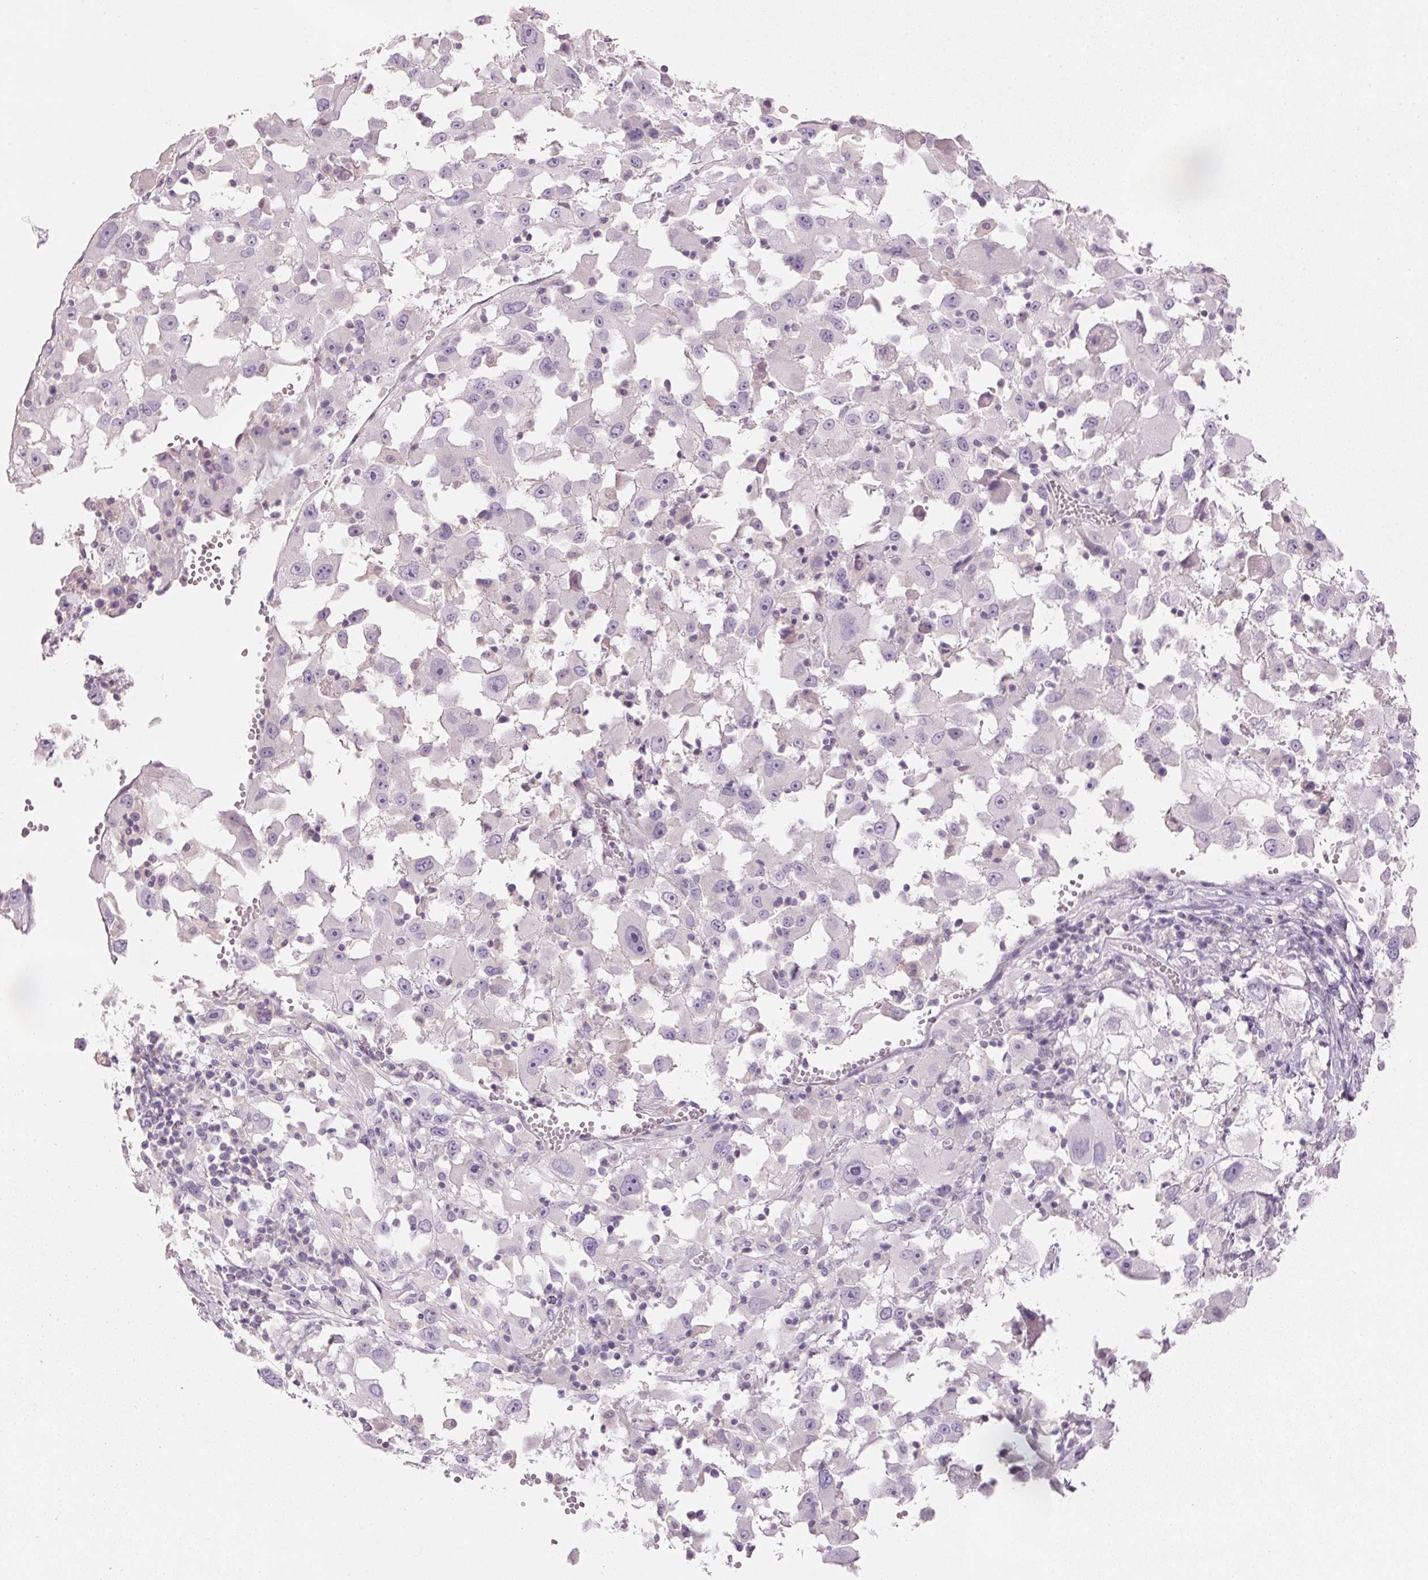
{"staining": {"intensity": "negative", "quantity": "none", "location": "none"}, "tissue": "melanoma", "cell_type": "Tumor cells", "image_type": "cancer", "snomed": [{"axis": "morphology", "description": "Malignant melanoma, Metastatic site"}, {"axis": "topography", "description": "Soft tissue"}], "caption": "Immunohistochemistry photomicrograph of human melanoma stained for a protein (brown), which exhibits no staining in tumor cells. Nuclei are stained in blue.", "gene": "HSD17B1", "patient": {"sex": "male", "age": 50}}